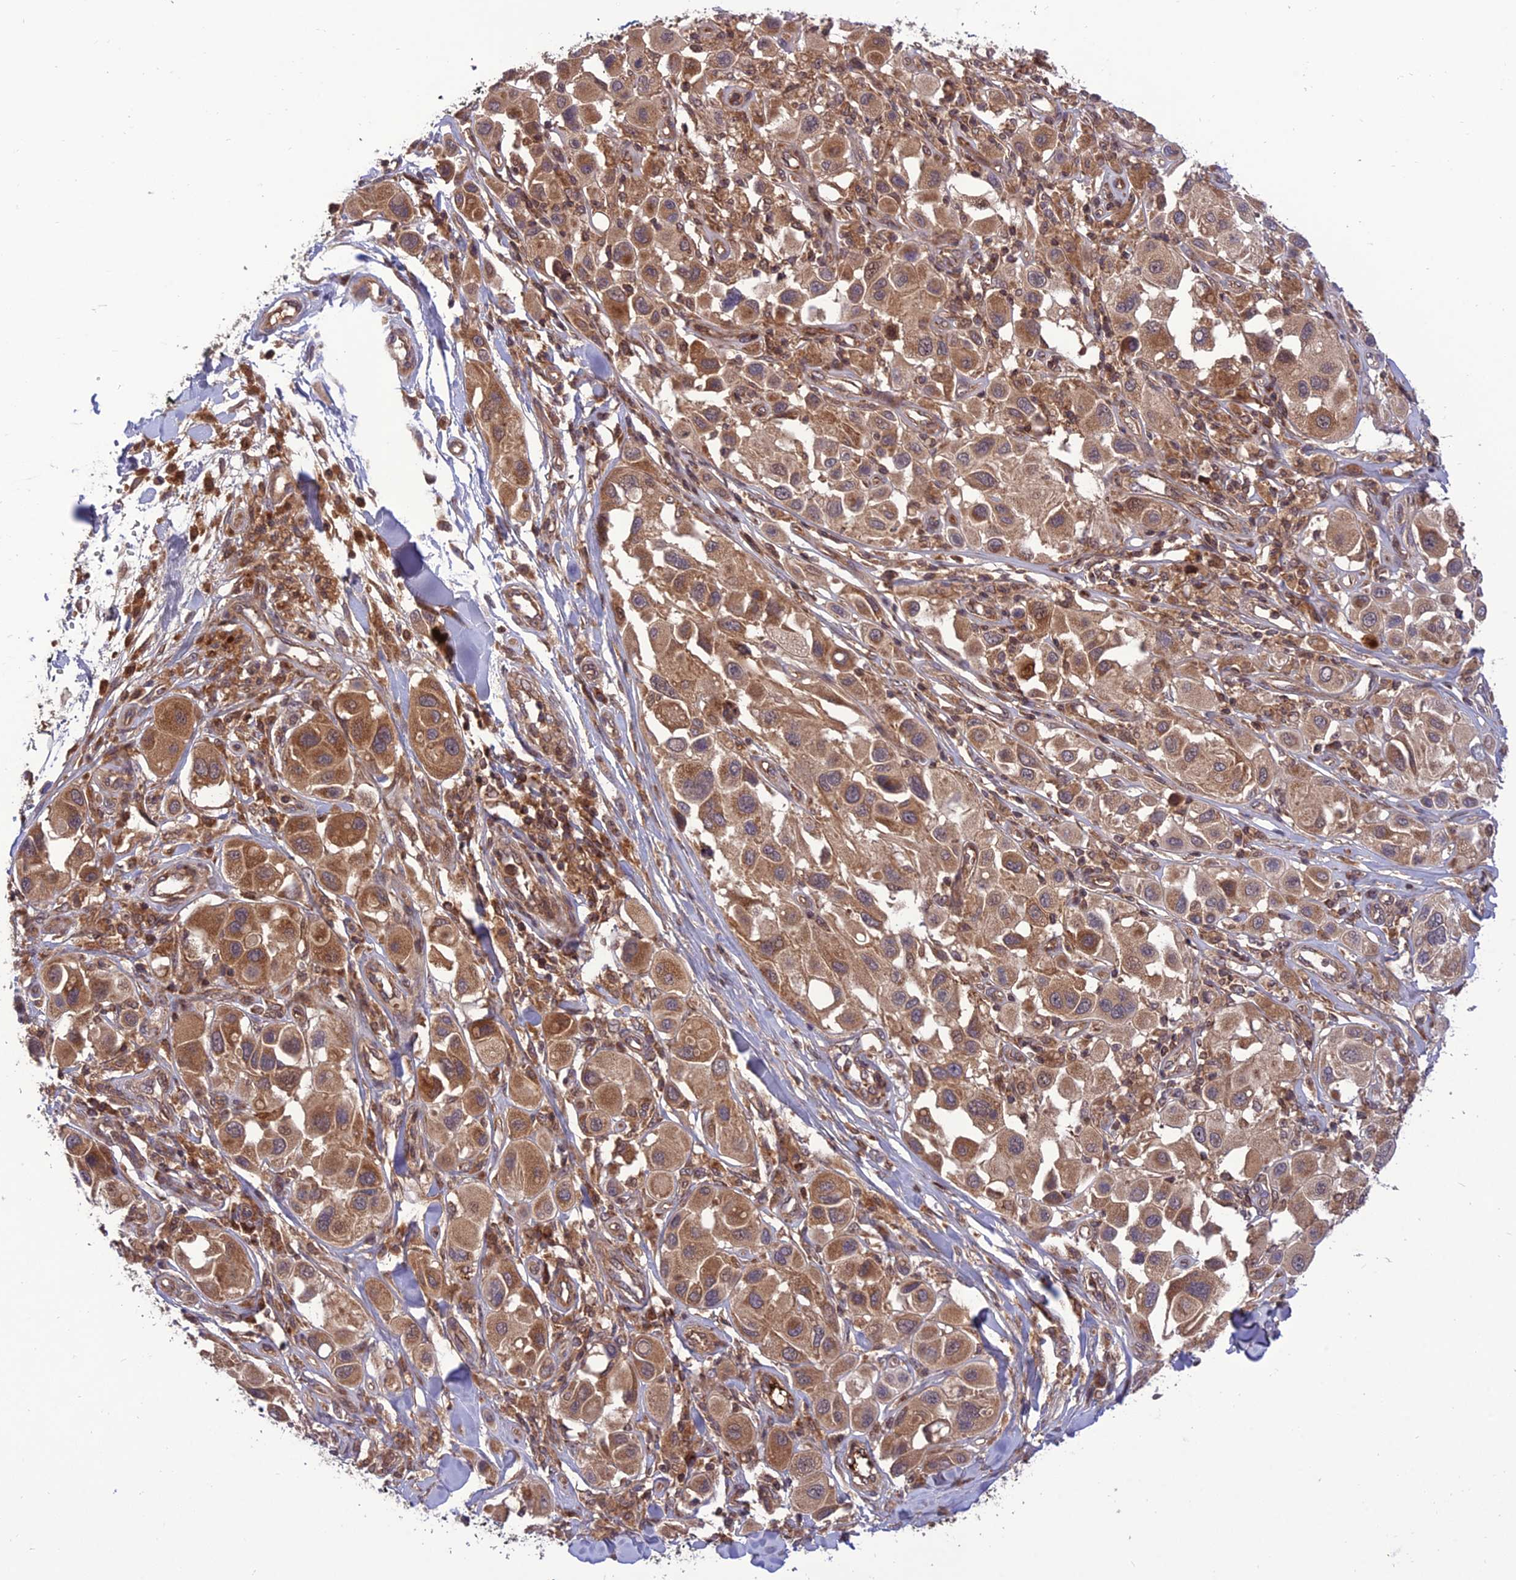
{"staining": {"intensity": "moderate", "quantity": ">75%", "location": "cytoplasmic/membranous"}, "tissue": "melanoma", "cell_type": "Tumor cells", "image_type": "cancer", "snomed": [{"axis": "morphology", "description": "Malignant melanoma, Metastatic site"}, {"axis": "topography", "description": "Skin"}], "caption": "Melanoma tissue demonstrates moderate cytoplasmic/membranous positivity in approximately >75% of tumor cells, visualized by immunohistochemistry.", "gene": "NDUFC1", "patient": {"sex": "male", "age": 41}}